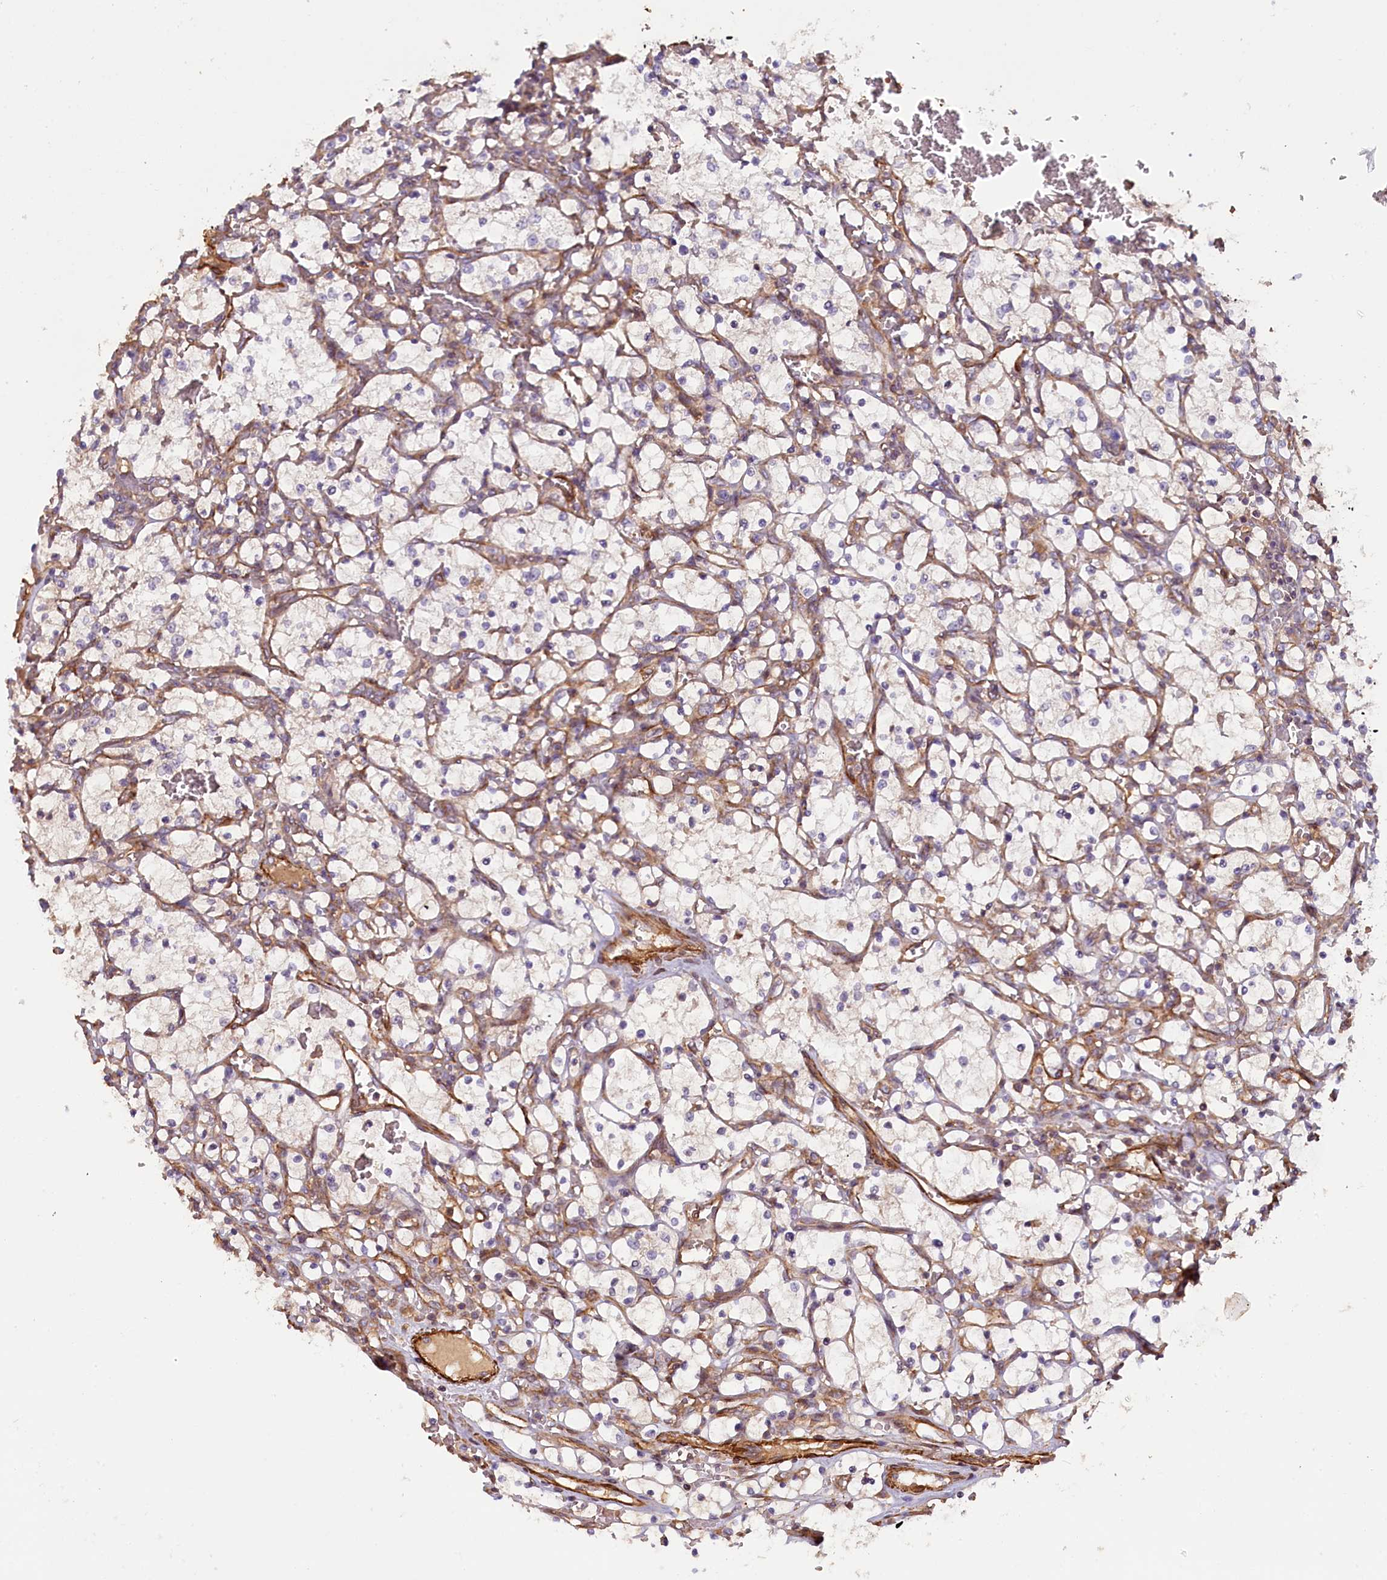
{"staining": {"intensity": "negative", "quantity": "none", "location": "none"}, "tissue": "renal cancer", "cell_type": "Tumor cells", "image_type": "cancer", "snomed": [{"axis": "morphology", "description": "Adenocarcinoma, NOS"}, {"axis": "topography", "description": "Kidney"}], "caption": "Immunohistochemical staining of renal adenocarcinoma exhibits no significant staining in tumor cells. Brightfield microscopy of immunohistochemistry stained with DAB (3,3'-diaminobenzidine) (brown) and hematoxylin (blue), captured at high magnification.", "gene": "FUZ", "patient": {"sex": "female", "age": 69}}